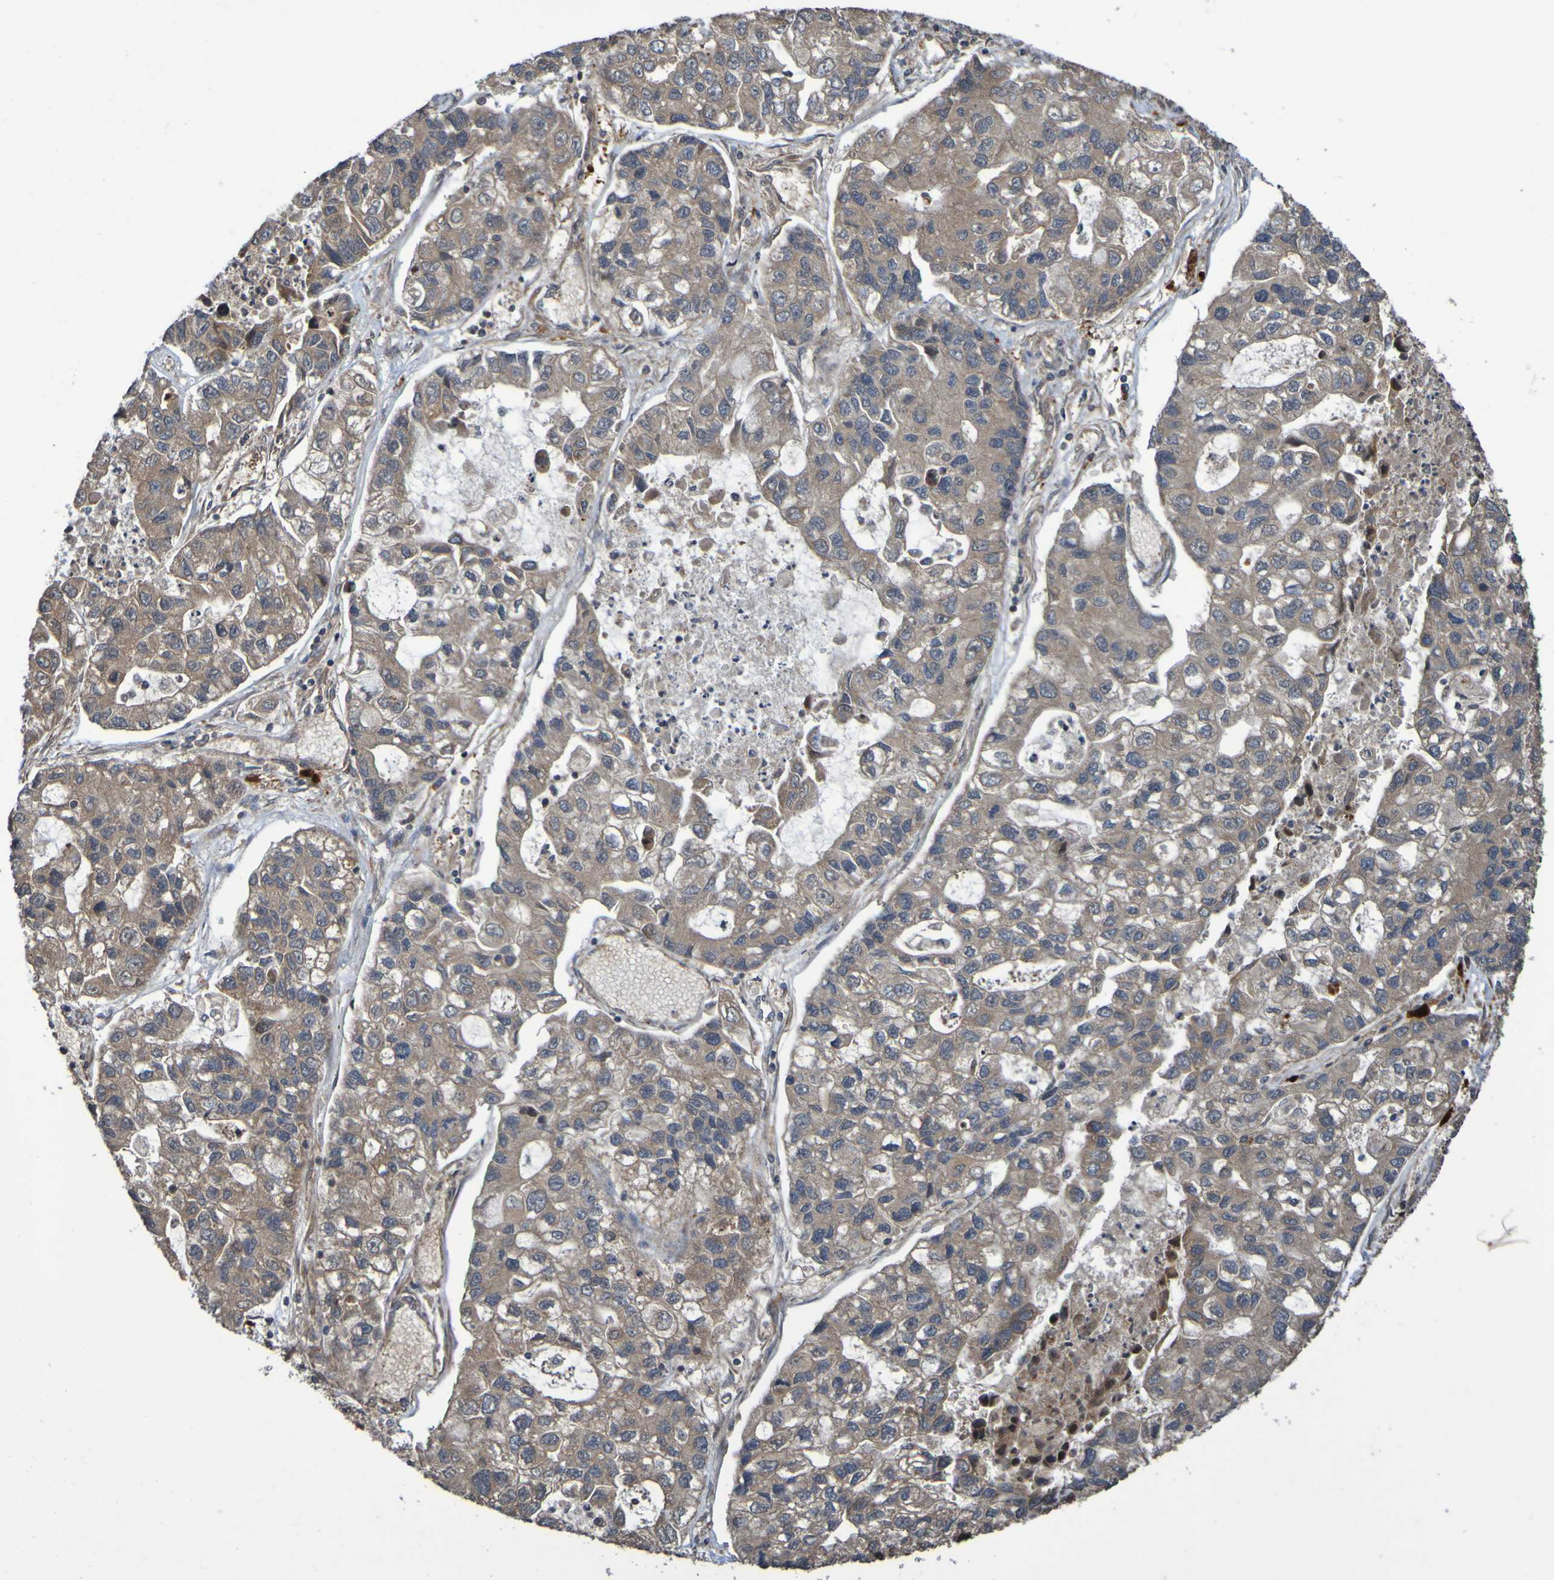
{"staining": {"intensity": "moderate", "quantity": ">75%", "location": "cytoplasmic/membranous"}, "tissue": "lung cancer", "cell_type": "Tumor cells", "image_type": "cancer", "snomed": [{"axis": "morphology", "description": "Adenocarcinoma, NOS"}, {"axis": "topography", "description": "Lung"}], "caption": "DAB (3,3'-diaminobenzidine) immunohistochemical staining of human lung adenocarcinoma reveals moderate cytoplasmic/membranous protein staining in approximately >75% of tumor cells.", "gene": "UCN", "patient": {"sex": "female", "age": 51}}